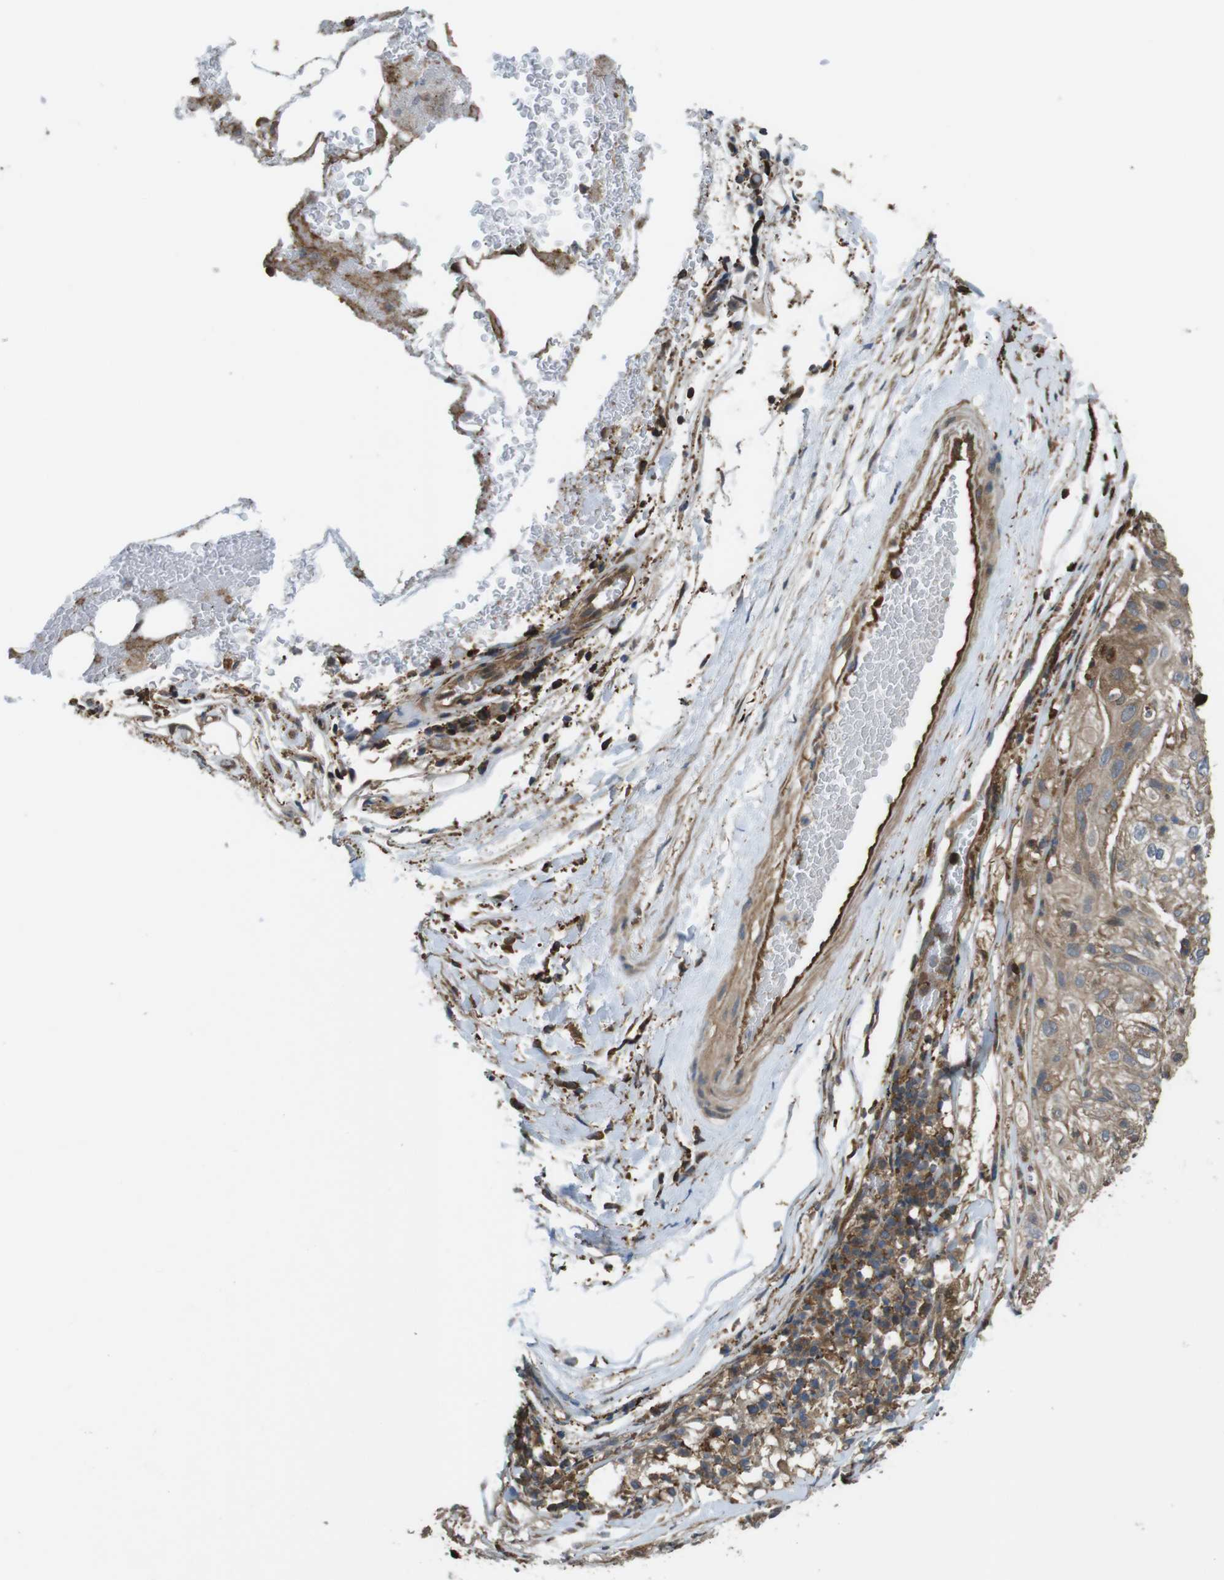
{"staining": {"intensity": "moderate", "quantity": ">75%", "location": "cytoplasmic/membranous"}, "tissue": "lung cancer", "cell_type": "Tumor cells", "image_type": "cancer", "snomed": [{"axis": "morphology", "description": "Inflammation, NOS"}, {"axis": "morphology", "description": "Squamous cell carcinoma, NOS"}, {"axis": "topography", "description": "Lymph node"}, {"axis": "topography", "description": "Soft tissue"}, {"axis": "topography", "description": "Lung"}], "caption": "Tumor cells show medium levels of moderate cytoplasmic/membranous positivity in about >75% of cells in squamous cell carcinoma (lung). Ihc stains the protein in brown and the nuclei are stained blue.", "gene": "ARHGDIA", "patient": {"sex": "male", "age": 66}}